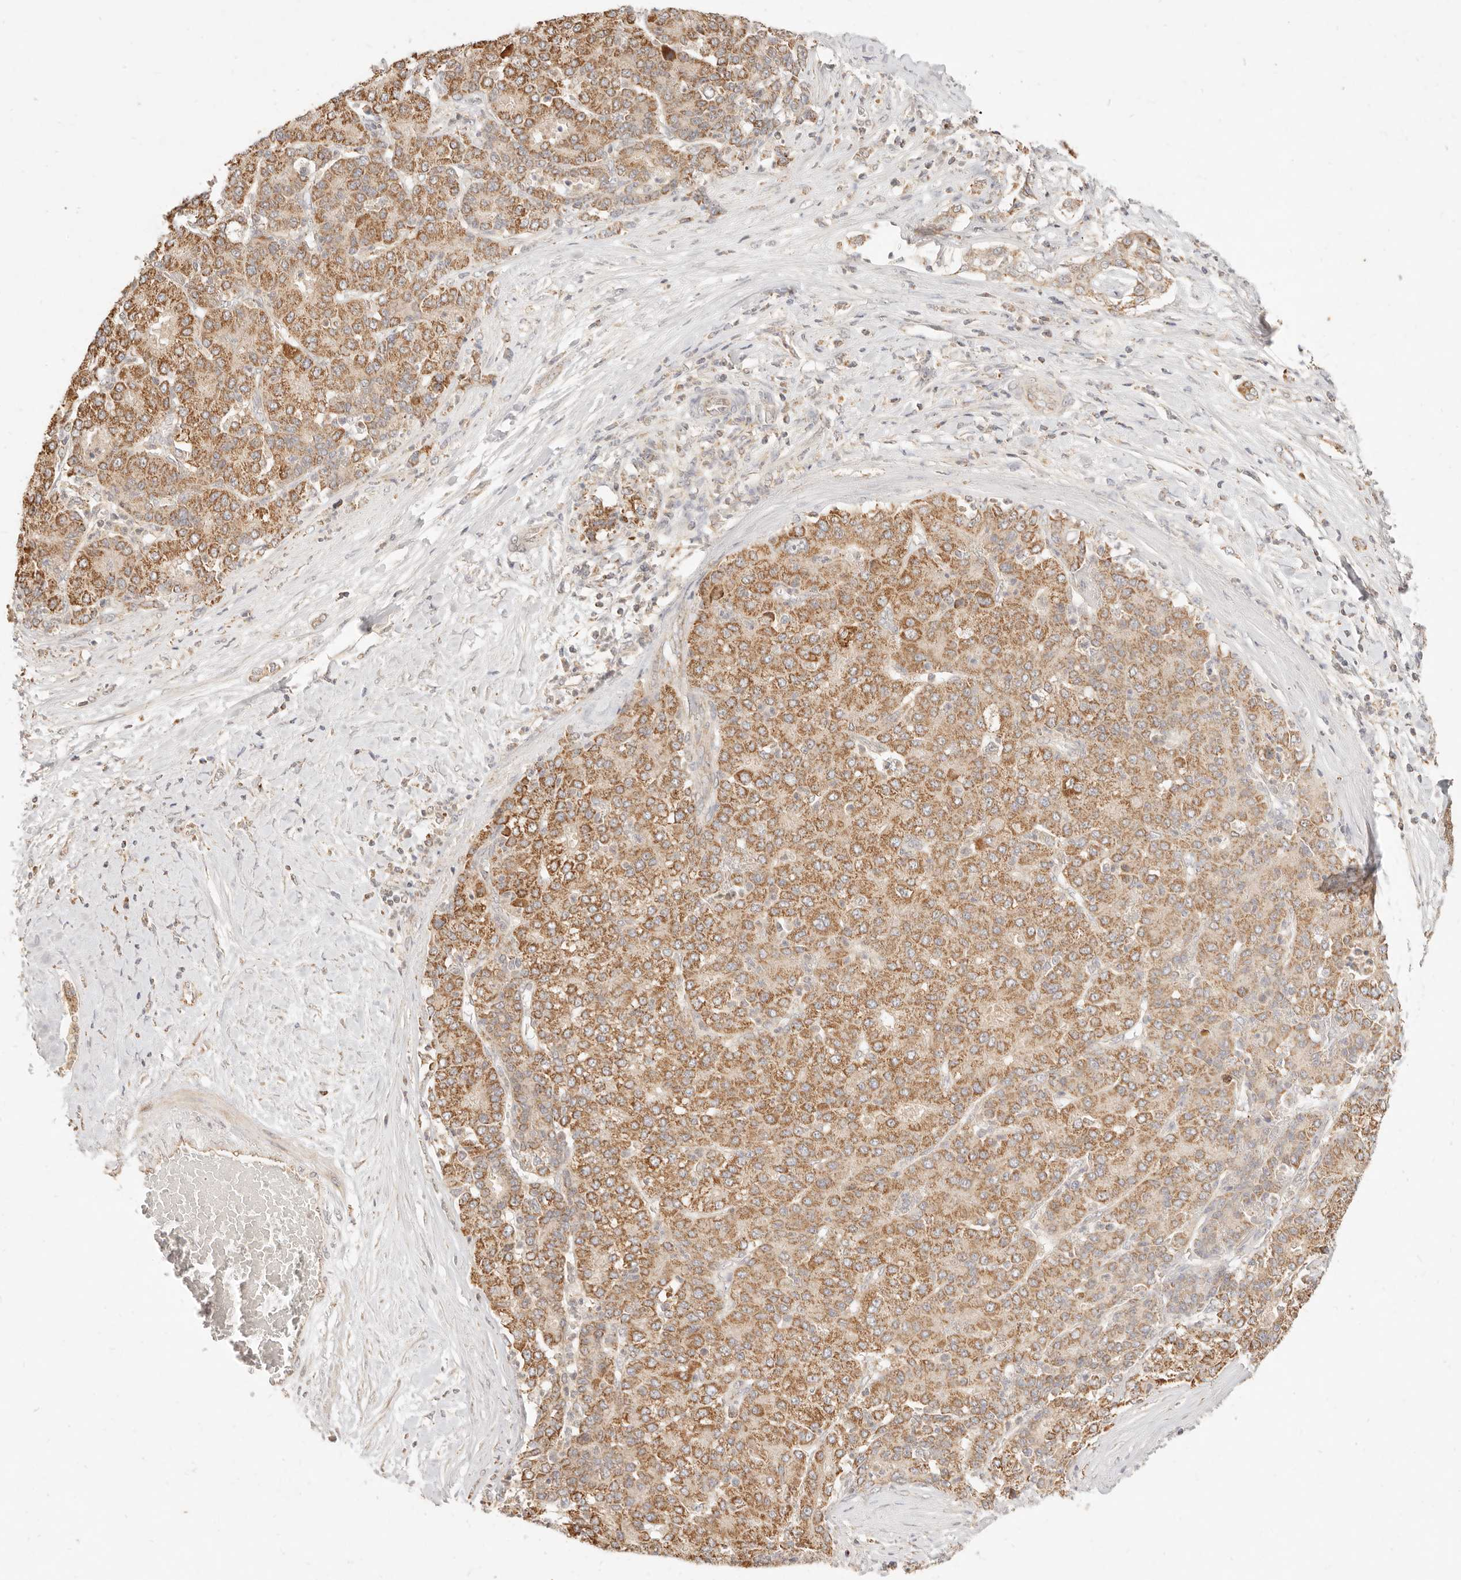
{"staining": {"intensity": "moderate", "quantity": ">75%", "location": "cytoplasmic/membranous"}, "tissue": "liver cancer", "cell_type": "Tumor cells", "image_type": "cancer", "snomed": [{"axis": "morphology", "description": "Carcinoma, Hepatocellular, NOS"}, {"axis": "topography", "description": "Liver"}], "caption": "Liver cancer stained with a protein marker demonstrates moderate staining in tumor cells.", "gene": "CPLANE2", "patient": {"sex": "male", "age": 65}}